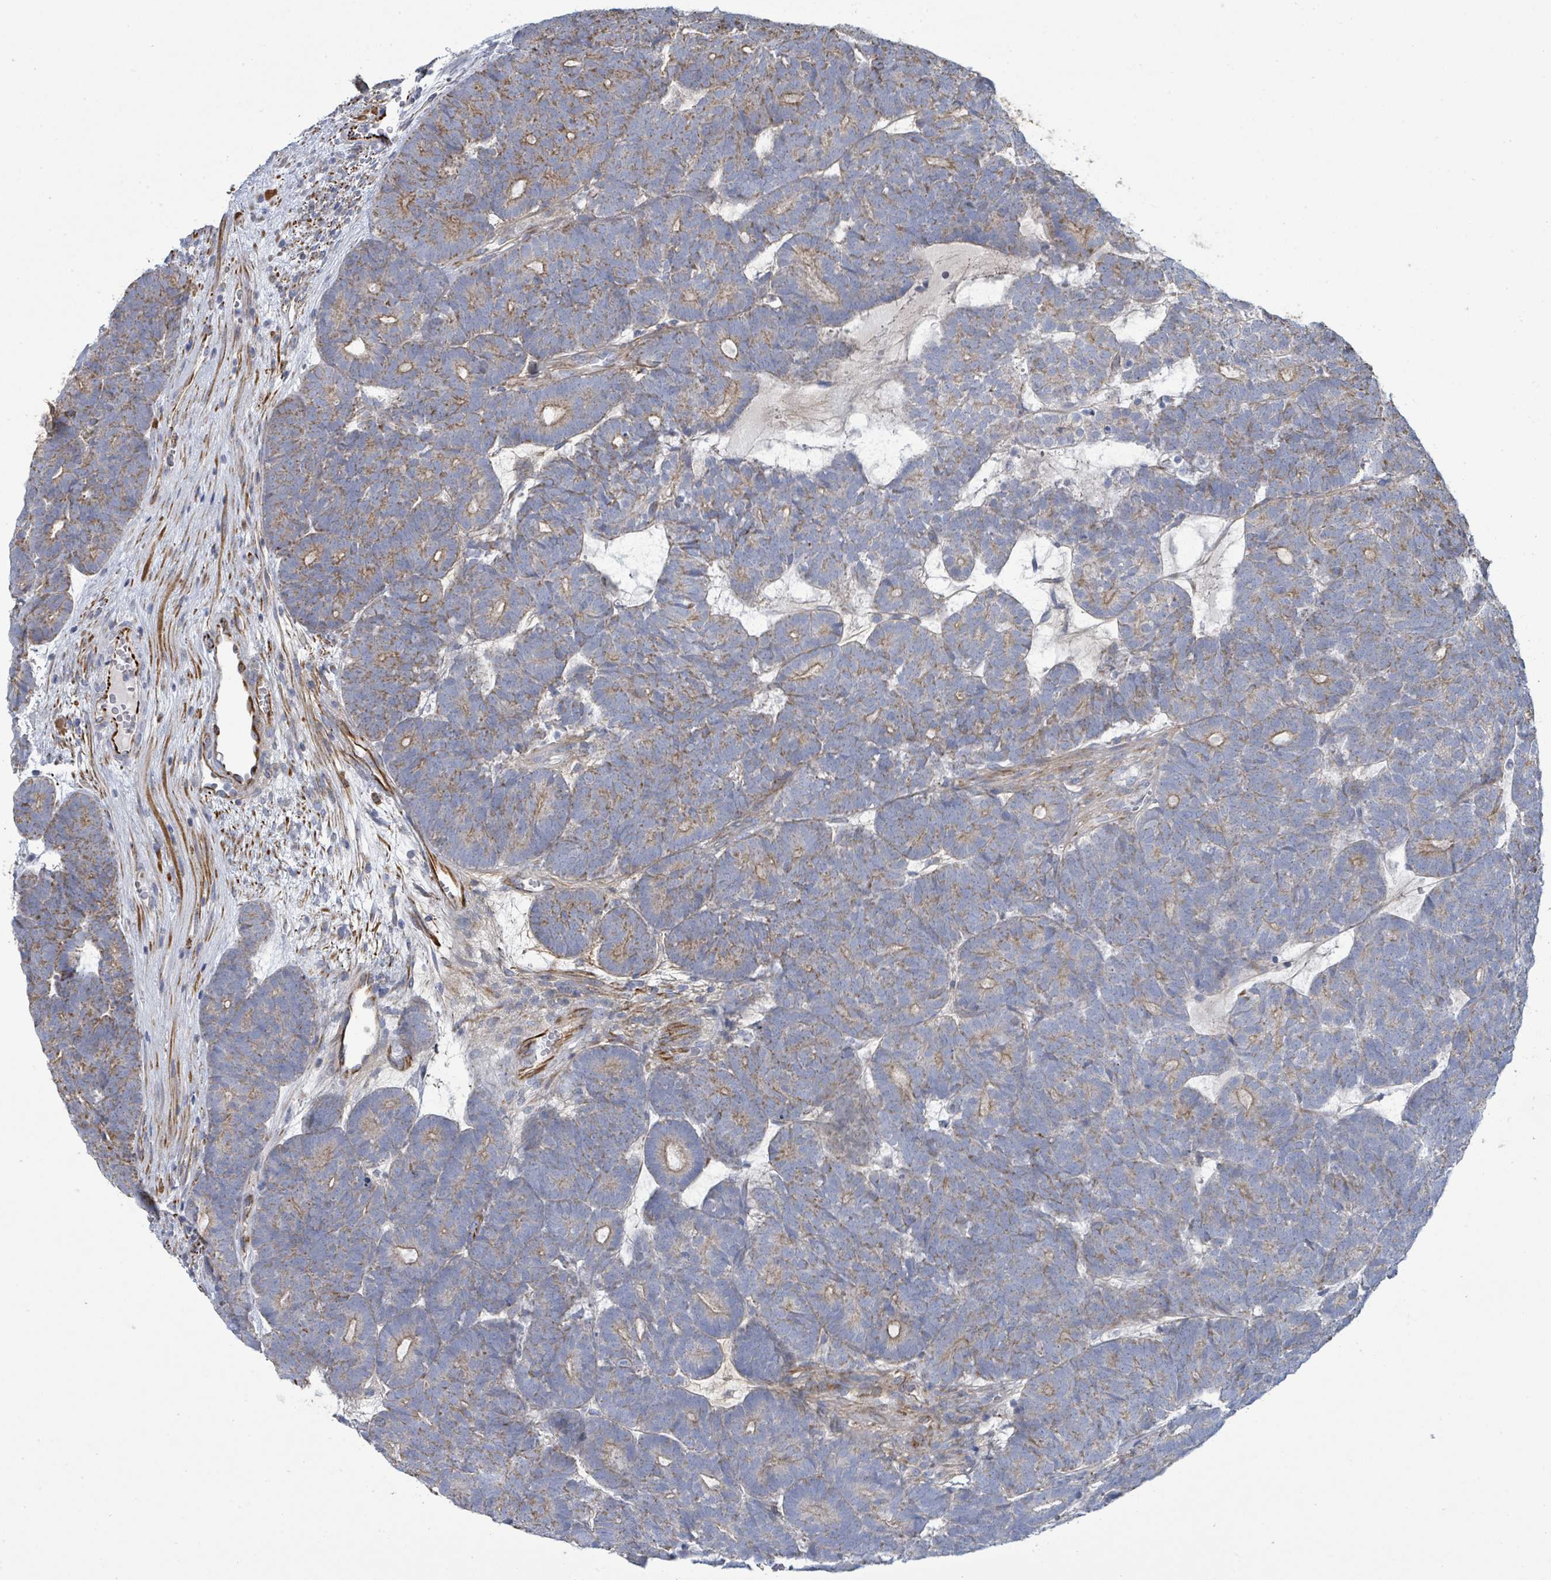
{"staining": {"intensity": "moderate", "quantity": ">75%", "location": "cytoplasmic/membranous"}, "tissue": "head and neck cancer", "cell_type": "Tumor cells", "image_type": "cancer", "snomed": [{"axis": "morphology", "description": "Adenocarcinoma, NOS"}, {"axis": "topography", "description": "Head-Neck"}], "caption": "The micrograph demonstrates a brown stain indicating the presence of a protein in the cytoplasmic/membranous of tumor cells in adenocarcinoma (head and neck). (DAB (3,3'-diaminobenzidine) IHC, brown staining for protein, blue staining for nuclei).", "gene": "ALG12", "patient": {"sex": "female", "age": 81}}